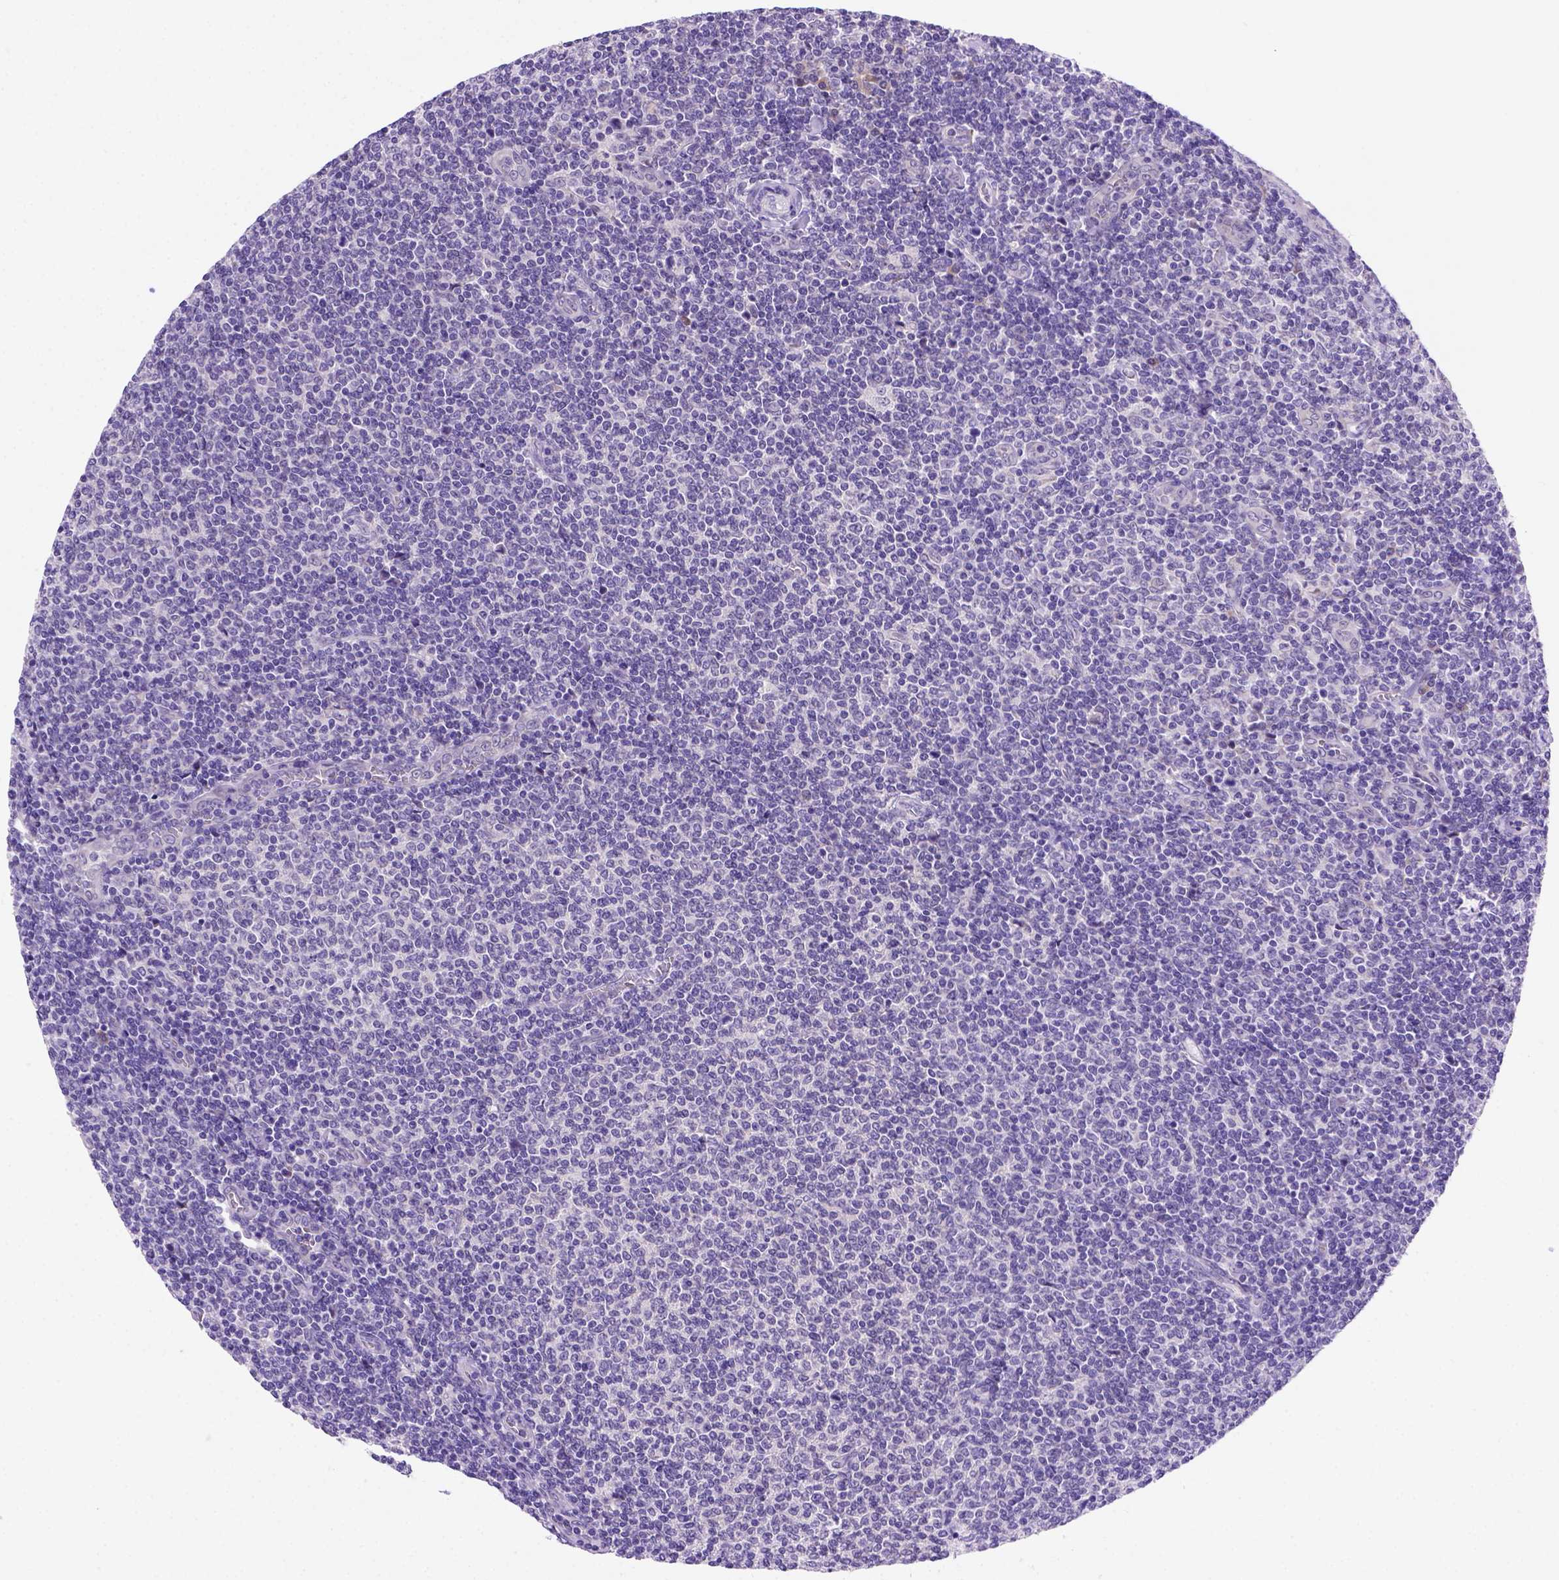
{"staining": {"intensity": "negative", "quantity": "none", "location": "none"}, "tissue": "lymphoma", "cell_type": "Tumor cells", "image_type": "cancer", "snomed": [{"axis": "morphology", "description": "Malignant lymphoma, non-Hodgkin's type, Low grade"}, {"axis": "topography", "description": "Lymph node"}], "caption": "Histopathology image shows no significant protein positivity in tumor cells of malignant lymphoma, non-Hodgkin's type (low-grade).", "gene": "FAM81B", "patient": {"sex": "male", "age": 52}}